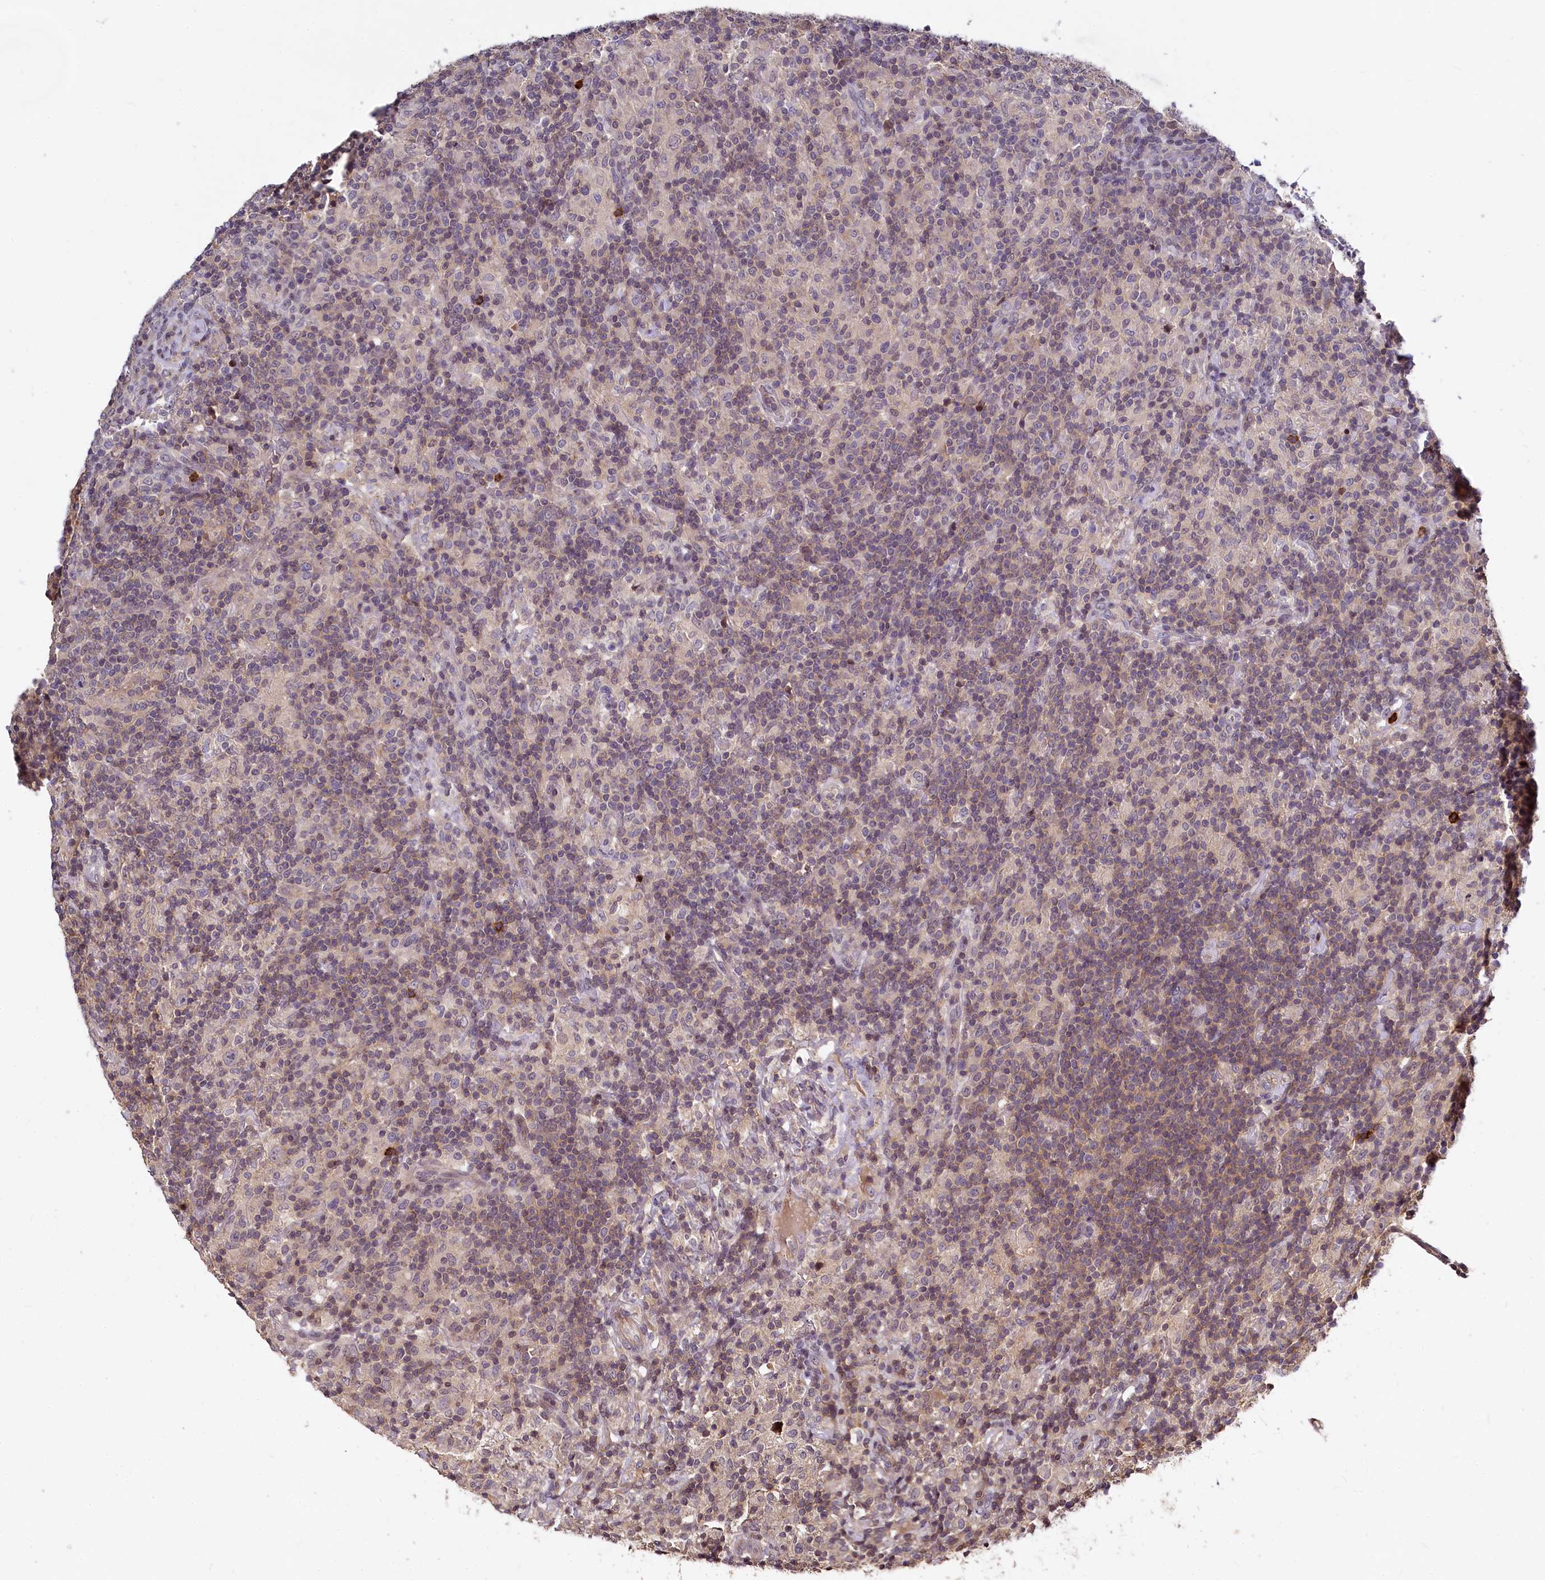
{"staining": {"intensity": "moderate", "quantity": "<25%", "location": "cytoplasmic/membranous"}, "tissue": "lymphoma", "cell_type": "Tumor cells", "image_type": "cancer", "snomed": [{"axis": "morphology", "description": "Hodgkin's disease, NOS"}, {"axis": "topography", "description": "Lymph node"}], "caption": "Brown immunohistochemical staining in human lymphoma exhibits moderate cytoplasmic/membranous staining in about <25% of tumor cells.", "gene": "ATG101", "patient": {"sex": "male", "age": 70}}